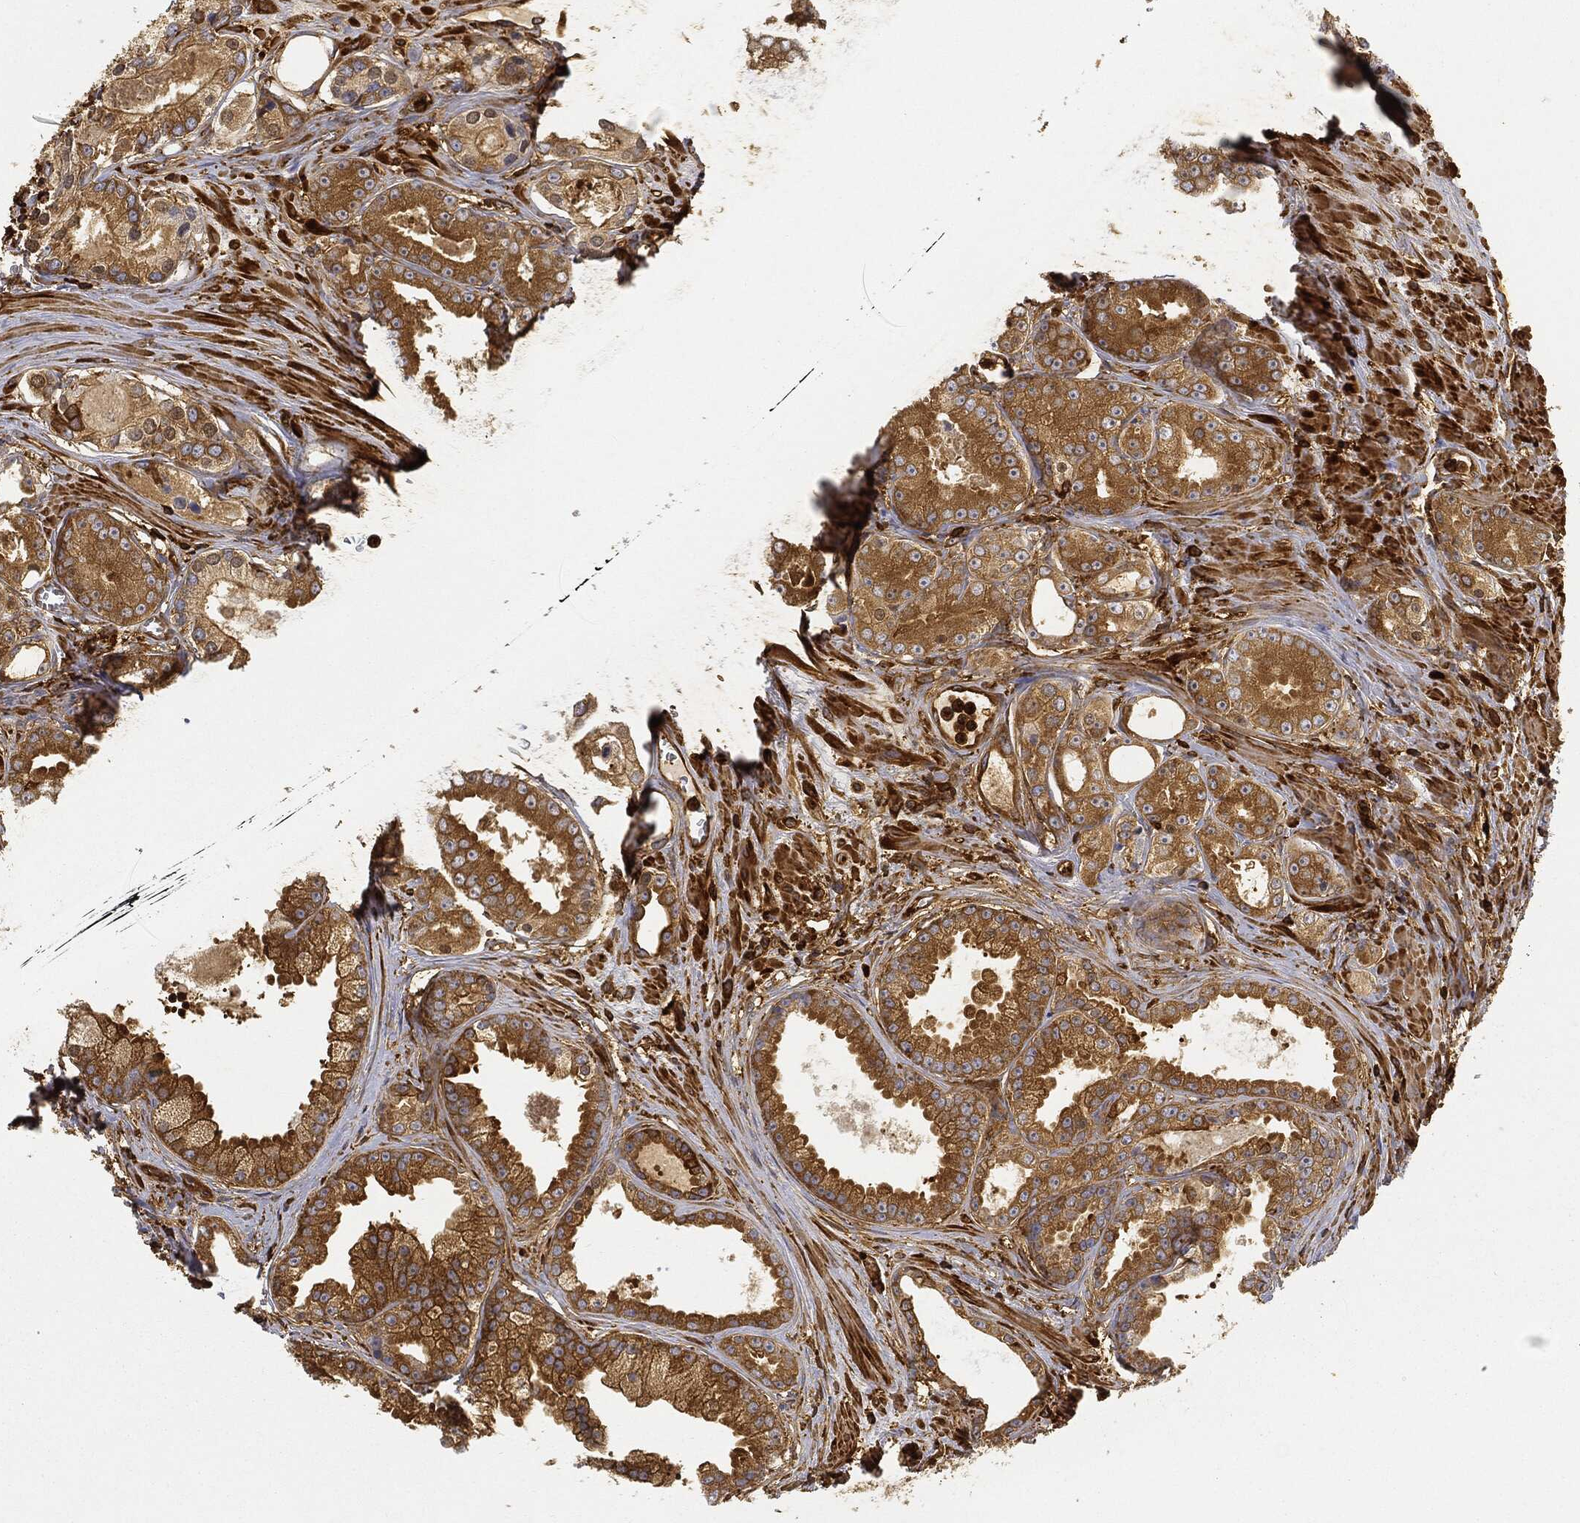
{"staining": {"intensity": "strong", "quantity": "25%-75%", "location": "cytoplasmic/membranous"}, "tissue": "prostate cancer", "cell_type": "Tumor cells", "image_type": "cancer", "snomed": [{"axis": "morphology", "description": "Adenocarcinoma, NOS"}, {"axis": "topography", "description": "Prostate"}], "caption": "A high-resolution micrograph shows IHC staining of prostate adenocarcinoma, which reveals strong cytoplasmic/membranous staining in approximately 25%-75% of tumor cells. (IHC, brightfield microscopy, high magnification).", "gene": "WDR1", "patient": {"sex": "male", "age": 61}}